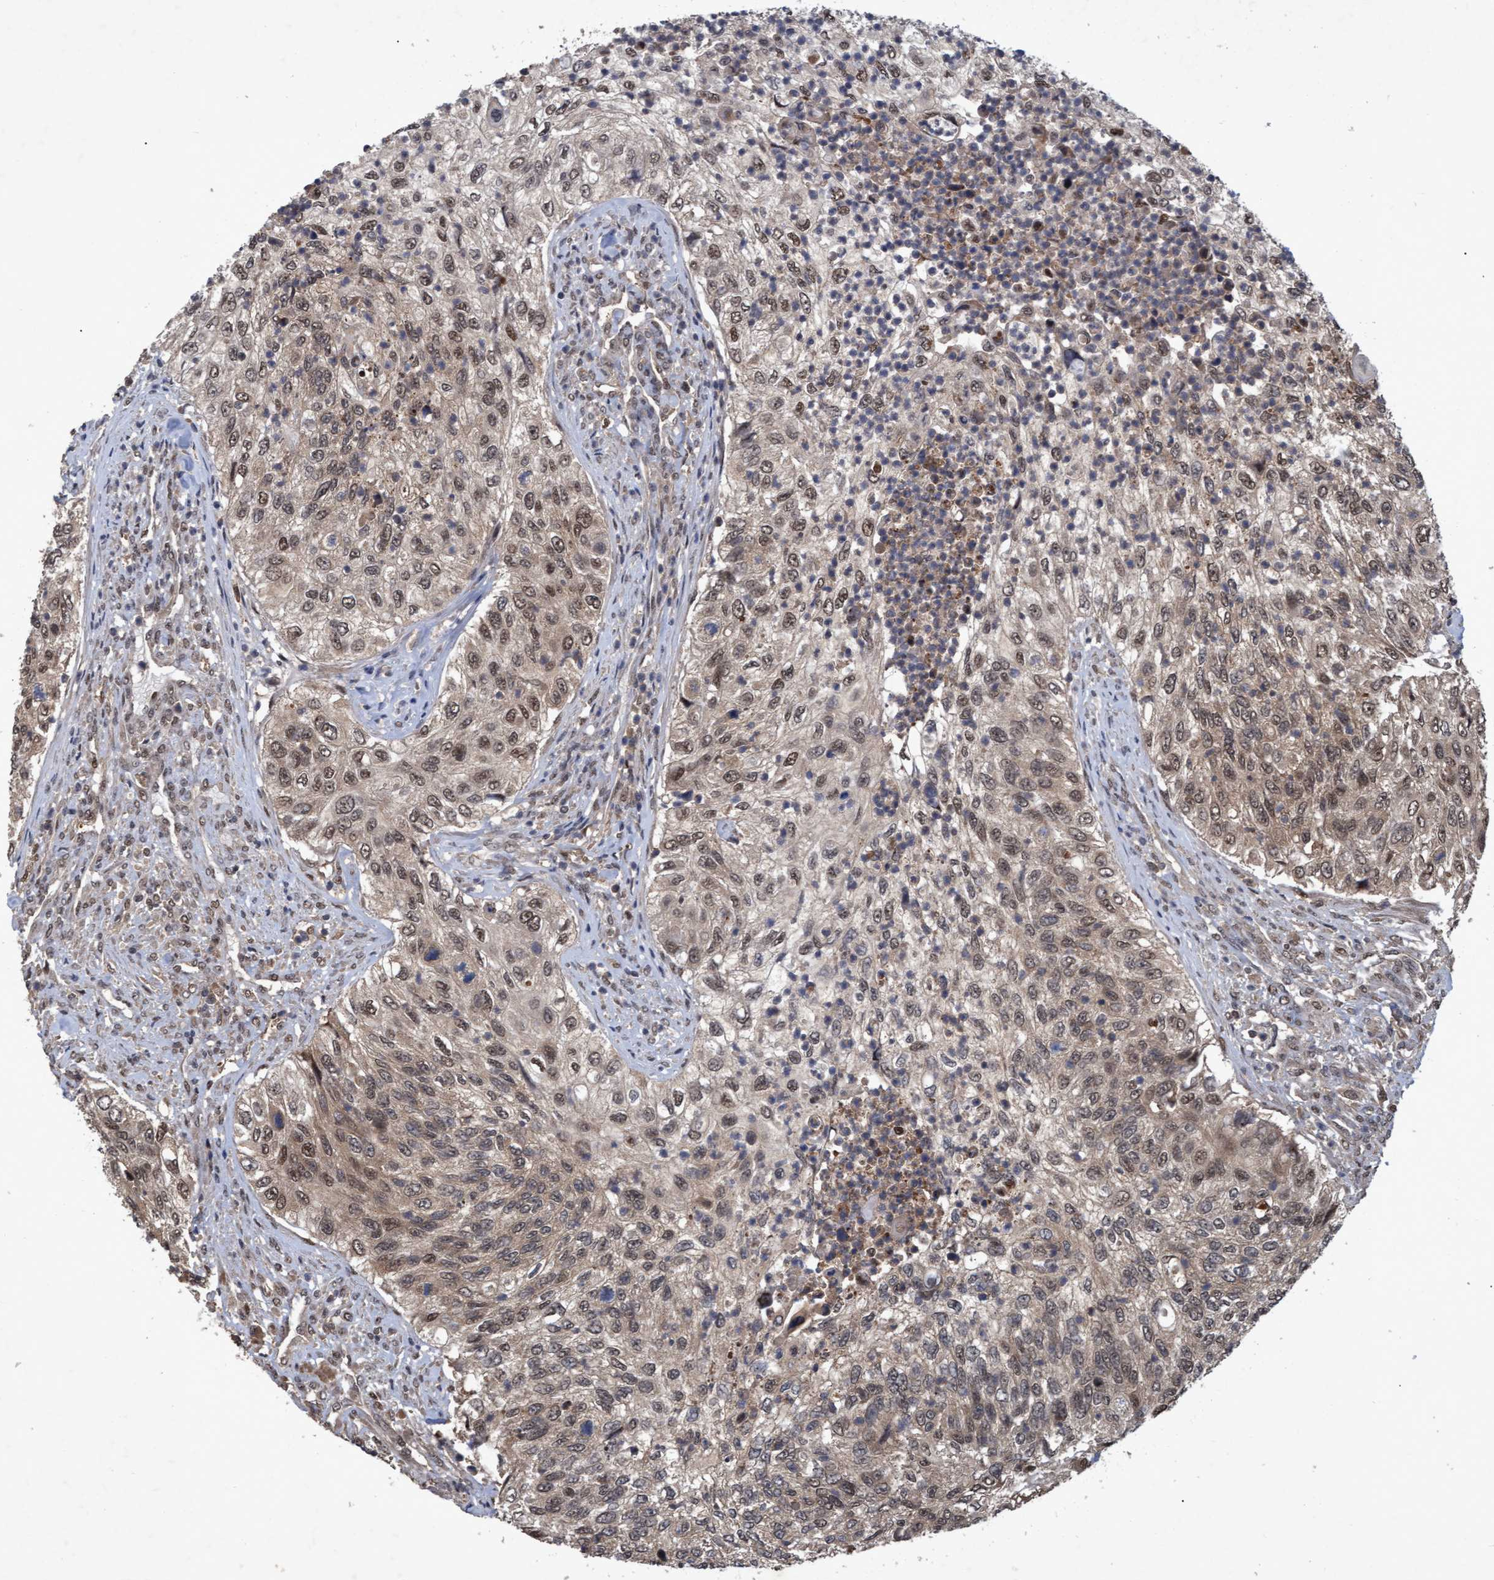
{"staining": {"intensity": "weak", "quantity": ">75%", "location": "cytoplasmic/membranous,nuclear"}, "tissue": "urothelial cancer", "cell_type": "Tumor cells", "image_type": "cancer", "snomed": [{"axis": "morphology", "description": "Urothelial carcinoma, High grade"}, {"axis": "topography", "description": "Urinary bladder"}], "caption": "Weak cytoplasmic/membranous and nuclear expression is present in approximately >75% of tumor cells in urothelial carcinoma (high-grade). Nuclei are stained in blue.", "gene": "PSMB6", "patient": {"sex": "female", "age": 60}}